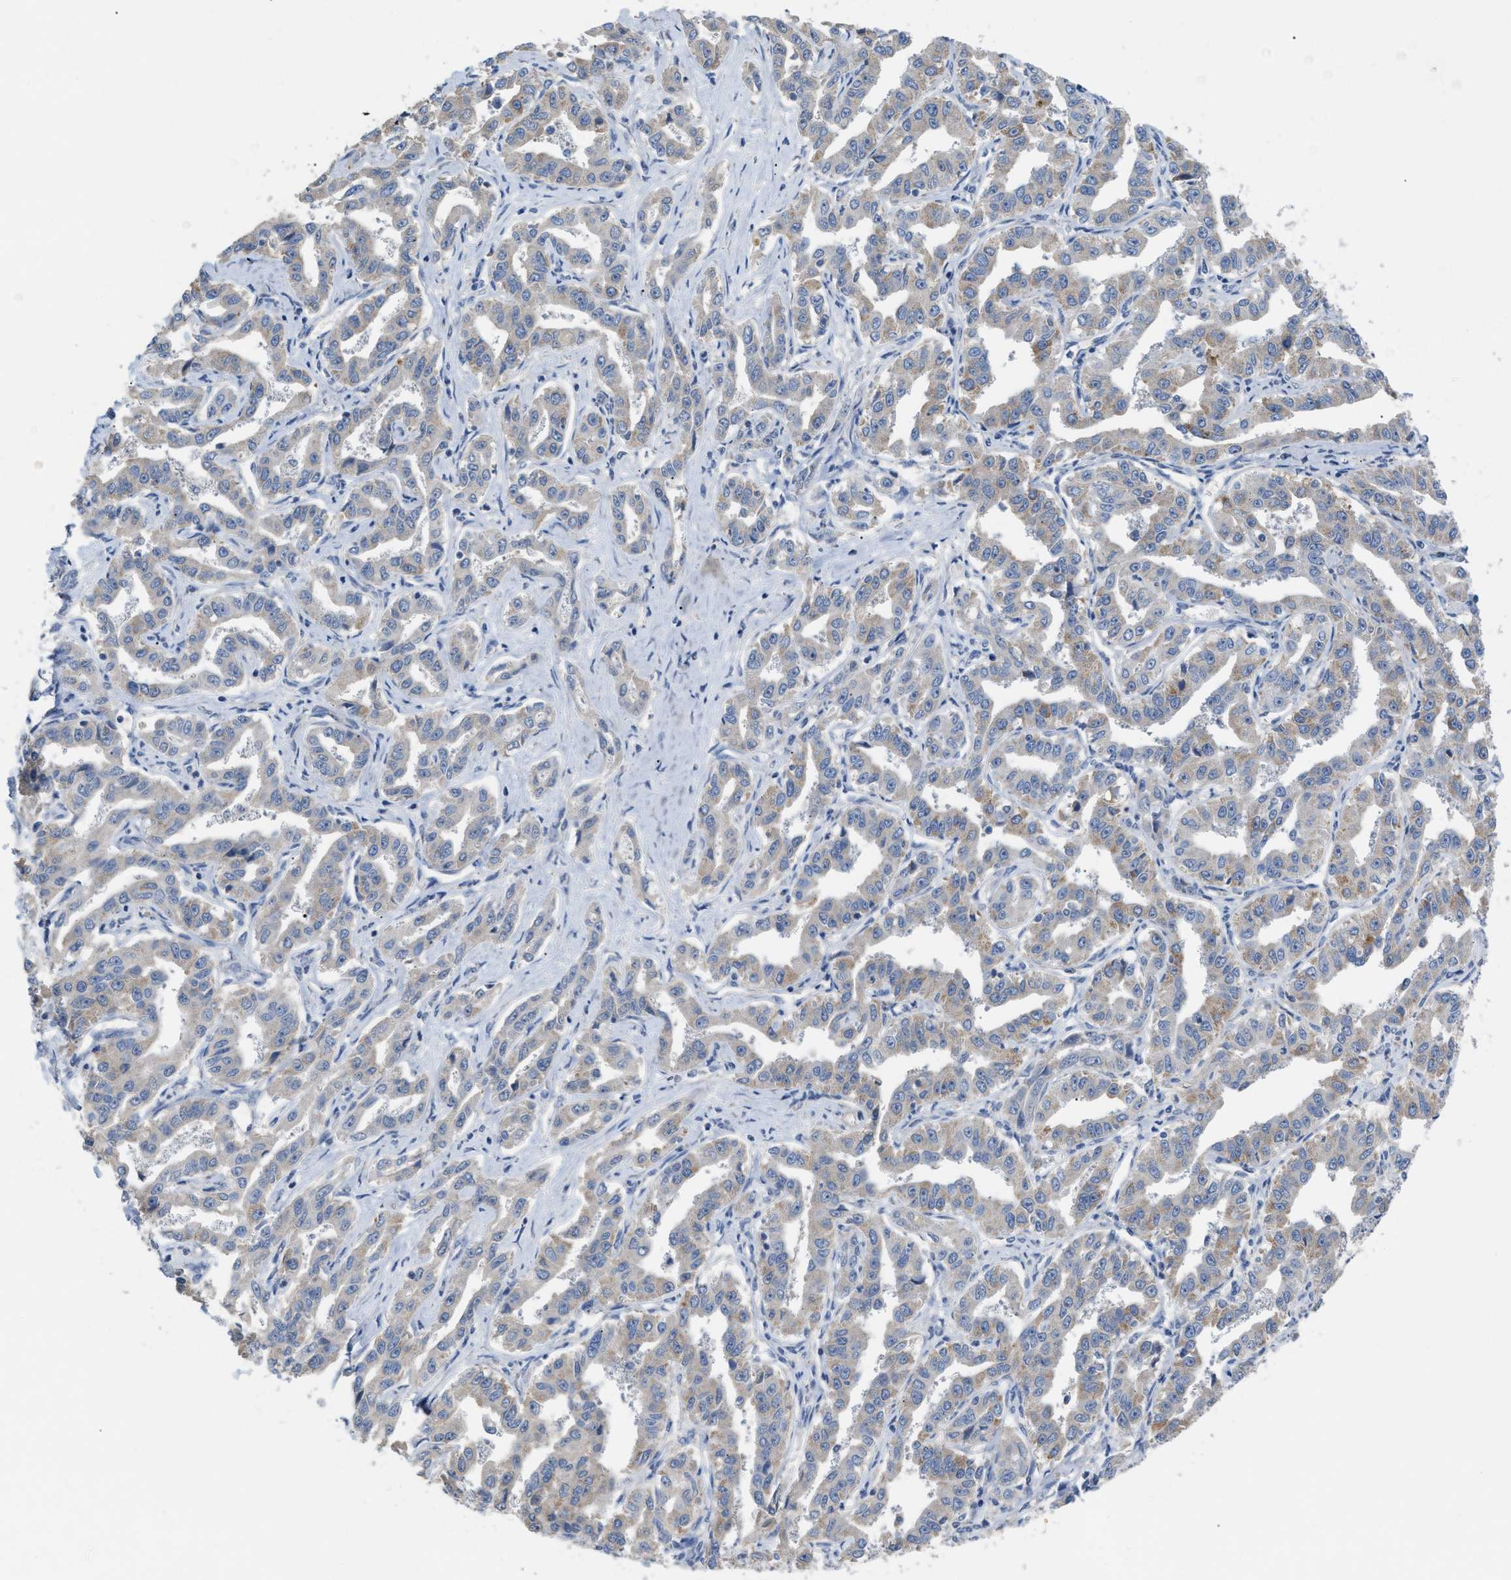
{"staining": {"intensity": "moderate", "quantity": "<25%", "location": "cytoplasmic/membranous"}, "tissue": "liver cancer", "cell_type": "Tumor cells", "image_type": "cancer", "snomed": [{"axis": "morphology", "description": "Cholangiocarcinoma"}, {"axis": "topography", "description": "Liver"}], "caption": "Human liver cancer stained with a brown dye exhibits moderate cytoplasmic/membranous positive positivity in about <25% of tumor cells.", "gene": "DHX58", "patient": {"sex": "male", "age": 59}}